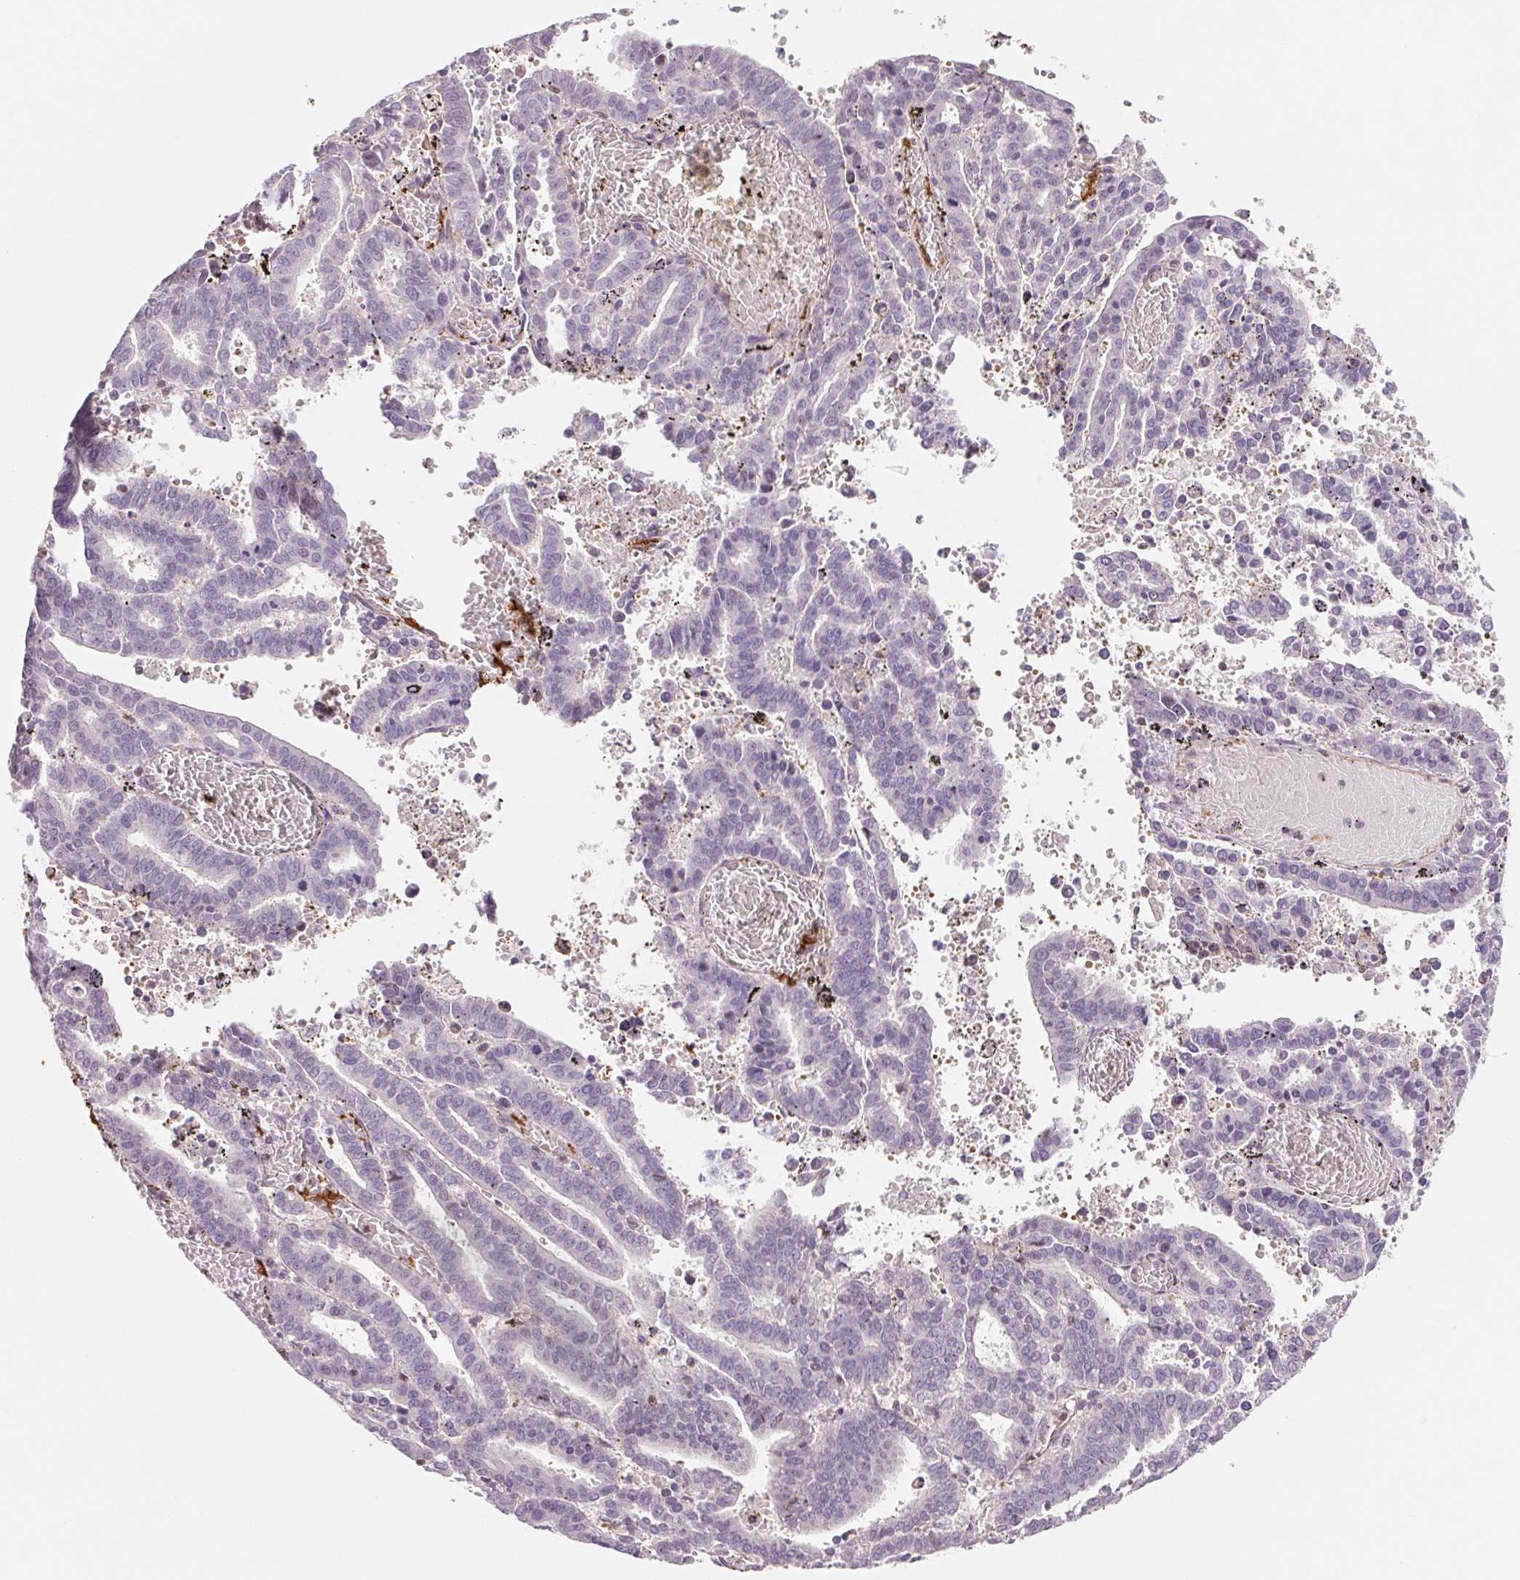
{"staining": {"intensity": "negative", "quantity": "none", "location": "none"}, "tissue": "endometrial cancer", "cell_type": "Tumor cells", "image_type": "cancer", "snomed": [{"axis": "morphology", "description": "Adenocarcinoma, NOS"}, {"axis": "topography", "description": "Uterus"}], "caption": "Immunohistochemistry (IHC) image of neoplastic tissue: human adenocarcinoma (endometrial) stained with DAB demonstrates no significant protein expression in tumor cells. The staining was performed using DAB (3,3'-diaminobenzidine) to visualize the protein expression in brown, while the nuclei were stained in blue with hematoxylin (Magnification: 20x).", "gene": "ANKRD13B", "patient": {"sex": "female", "age": 83}}